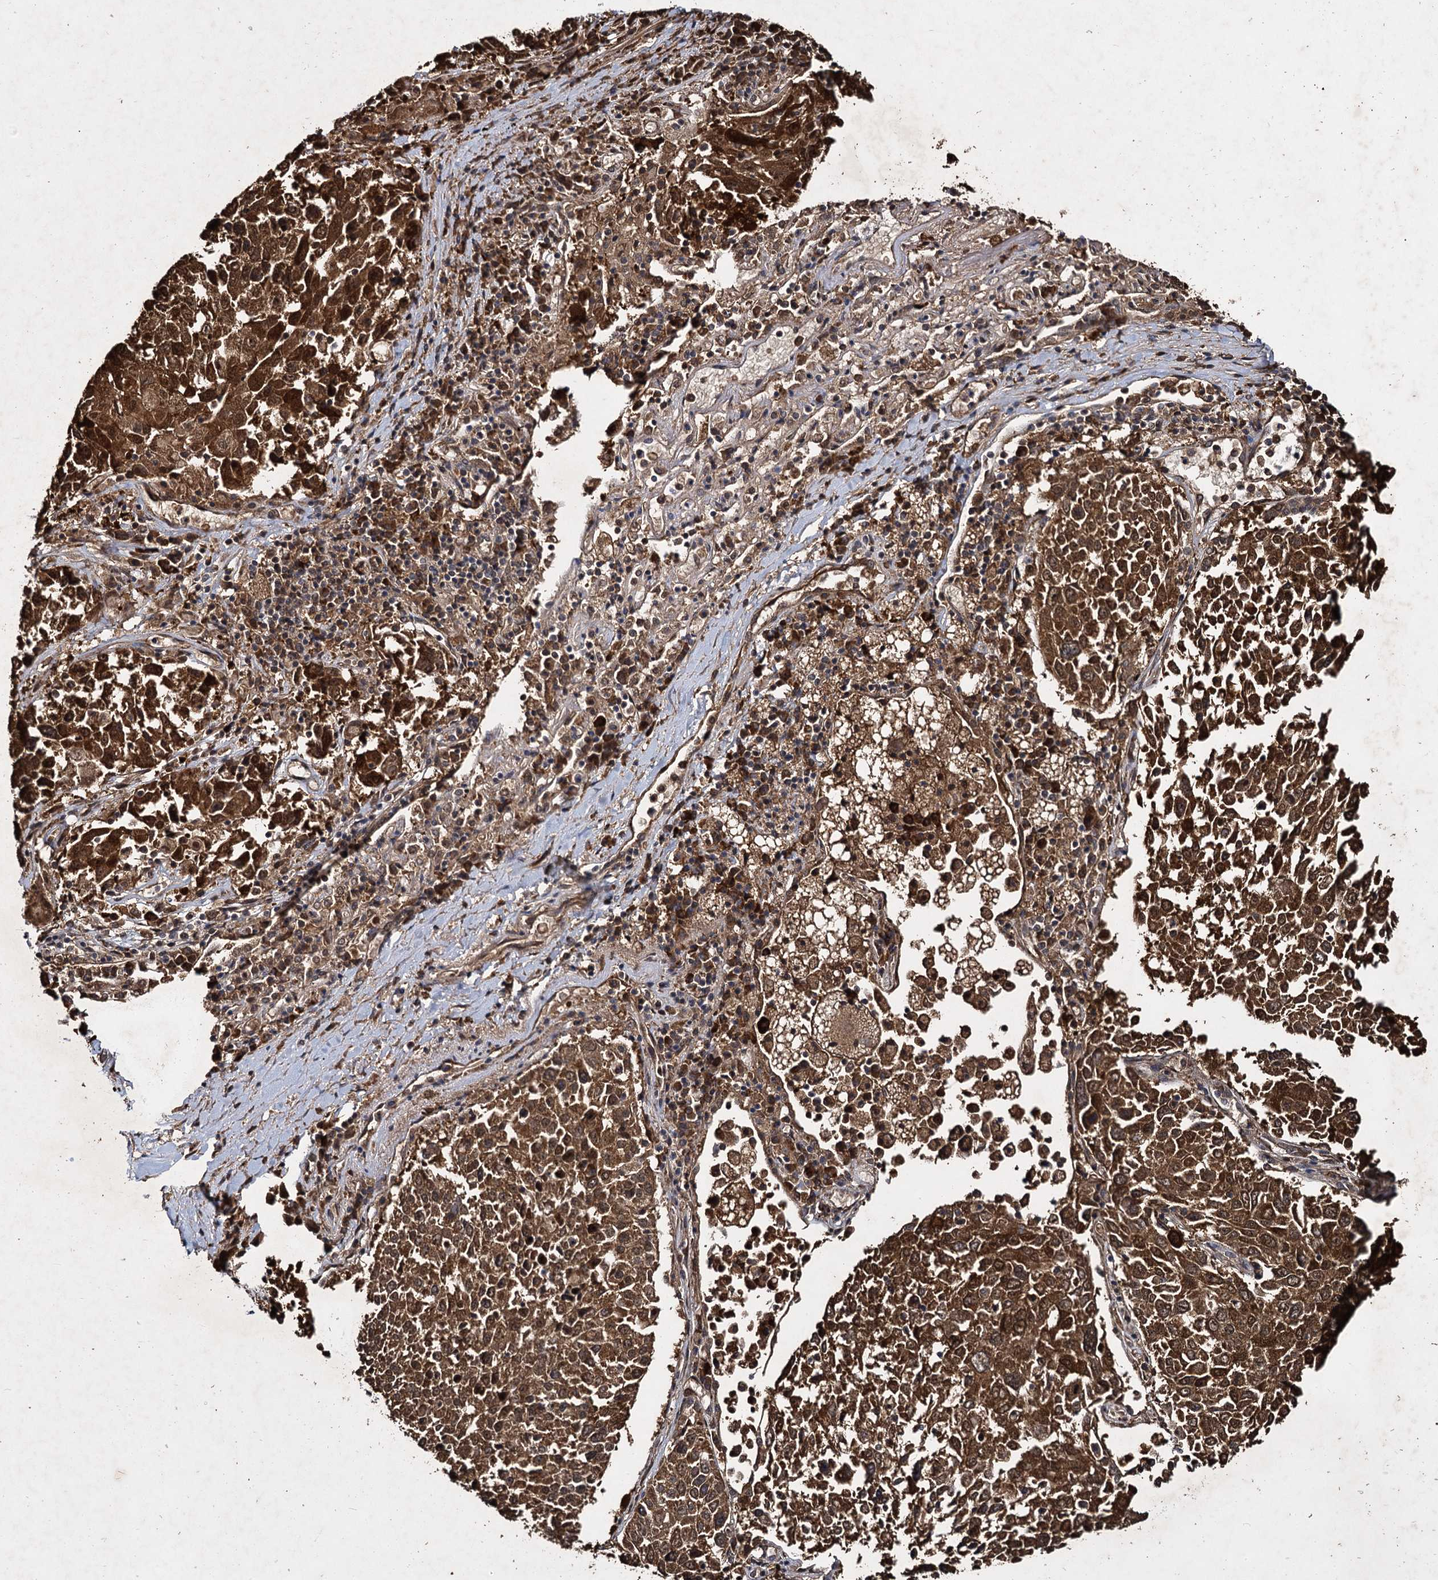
{"staining": {"intensity": "strong", "quantity": ">75%", "location": "cytoplasmic/membranous"}, "tissue": "lung cancer", "cell_type": "Tumor cells", "image_type": "cancer", "snomed": [{"axis": "morphology", "description": "Squamous cell carcinoma, NOS"}, {"axis": "topography", "description": "Lung"}], "caption": "DAB immunohistochemical staining of human lung cancer (squamous cell carcinoma) demonstrates strong cytoplasmic/membranous protein positivity in about >75% of tumor cells.", "gene": "SLC46A3", "patient": {"sex": "male", "age": 65}}